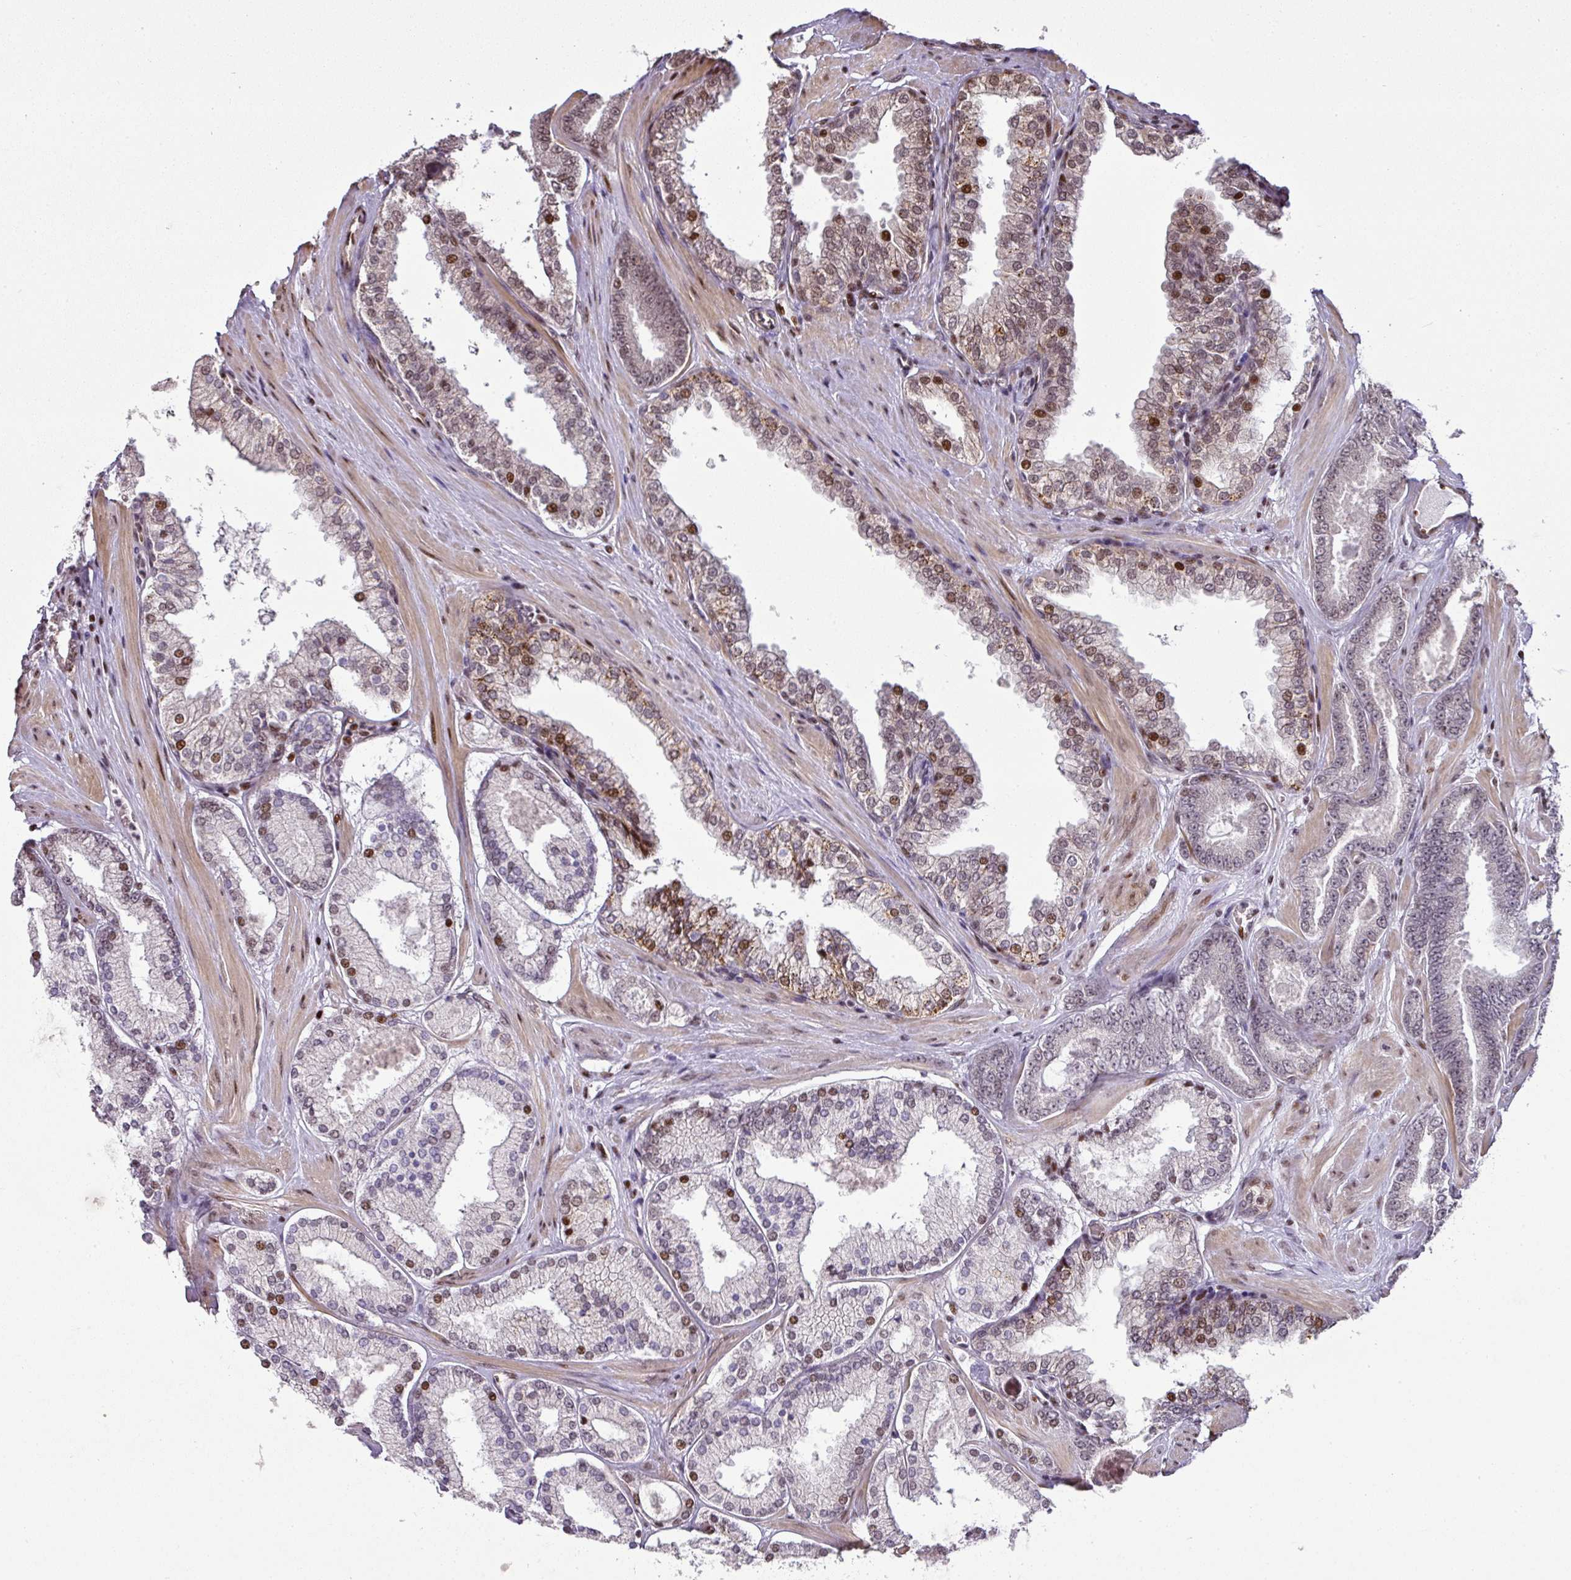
{"staining": {"intensity": "moderate", "quantity": "<25%", "location": "nuclear"}, "tissue": "prostate cancer", "cell_type": "Tumor cells", "image_type": "cancer", "snomed": [{"axis": "morphology", "description": "Adenocarcinoma, Low grade"}, {"axis": "topography", "description": "Prostate"}], "caption": "About <25% of tumor cells in human prostate cancer (adenocarcinoma (low-grade)) exhibit moderate nuclear protein staining as visualized by brown immunohistochemical staining.", "gene": "MYSM1", "patient": {"sex": "male", "age": 42}}